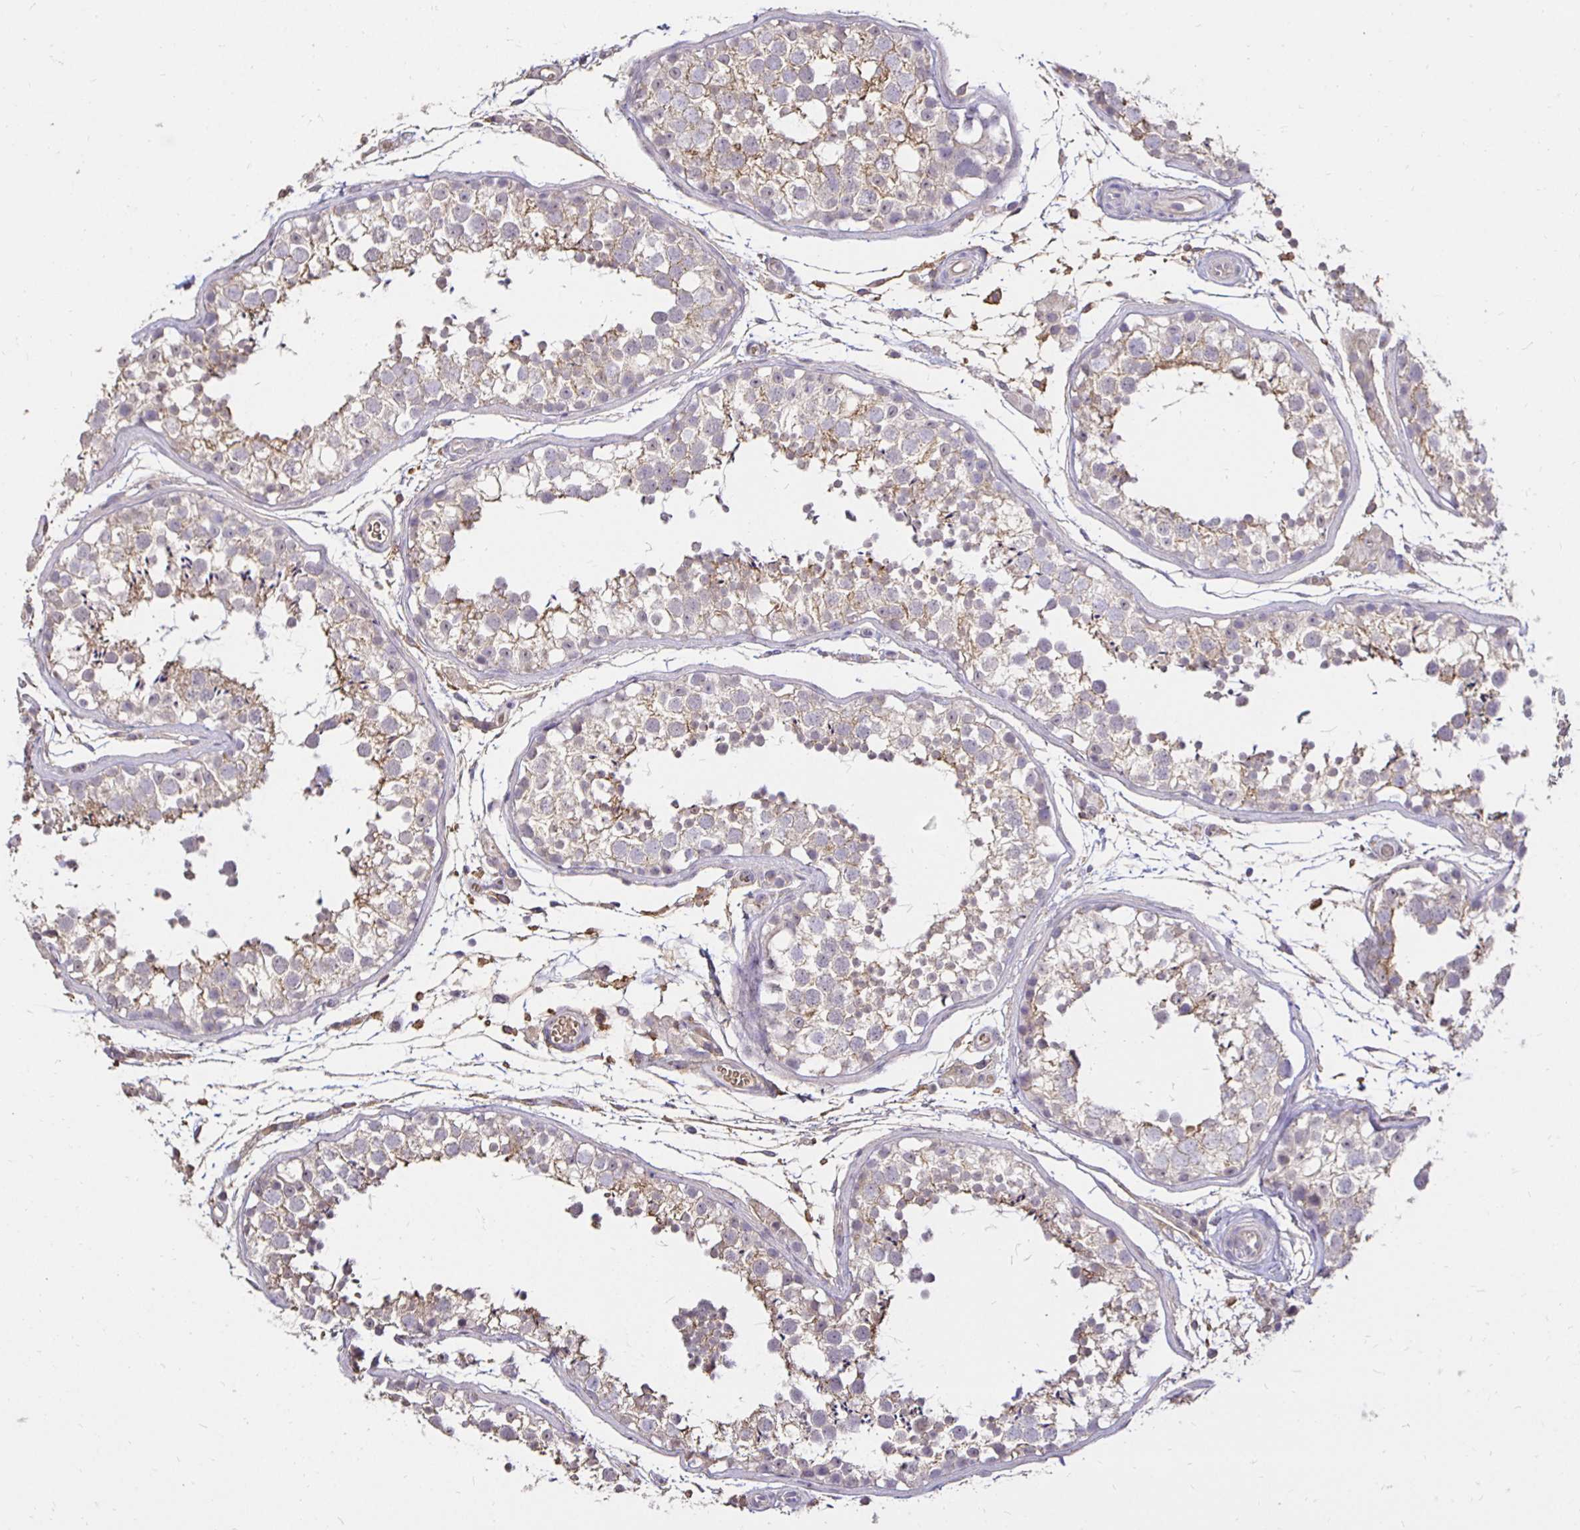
{"staining": {"intensity": "weak", "quantity": "<25%", "location": "cytoplasmic/membranous"}, "tissue": "testis", "cell_type": "Cells in seminiferous ducts", "image_type": "normal", "snomed": [{"axis": "morphology", "description": "Normal tissue, NOS"}, {"axis": "morphology", "description": "Seminoma, NOS"}, {"axis": "topography", "description": "Testis"}], "caption": "Cells in seminiferous ducts show no significant protein expression in normal testis. The staining is performed using DAB brown chromogen with nuclei counter-stained in using hematoxylin.", "gene": "PNPLA3", "patient": {"sex": "male", "age": 29}}